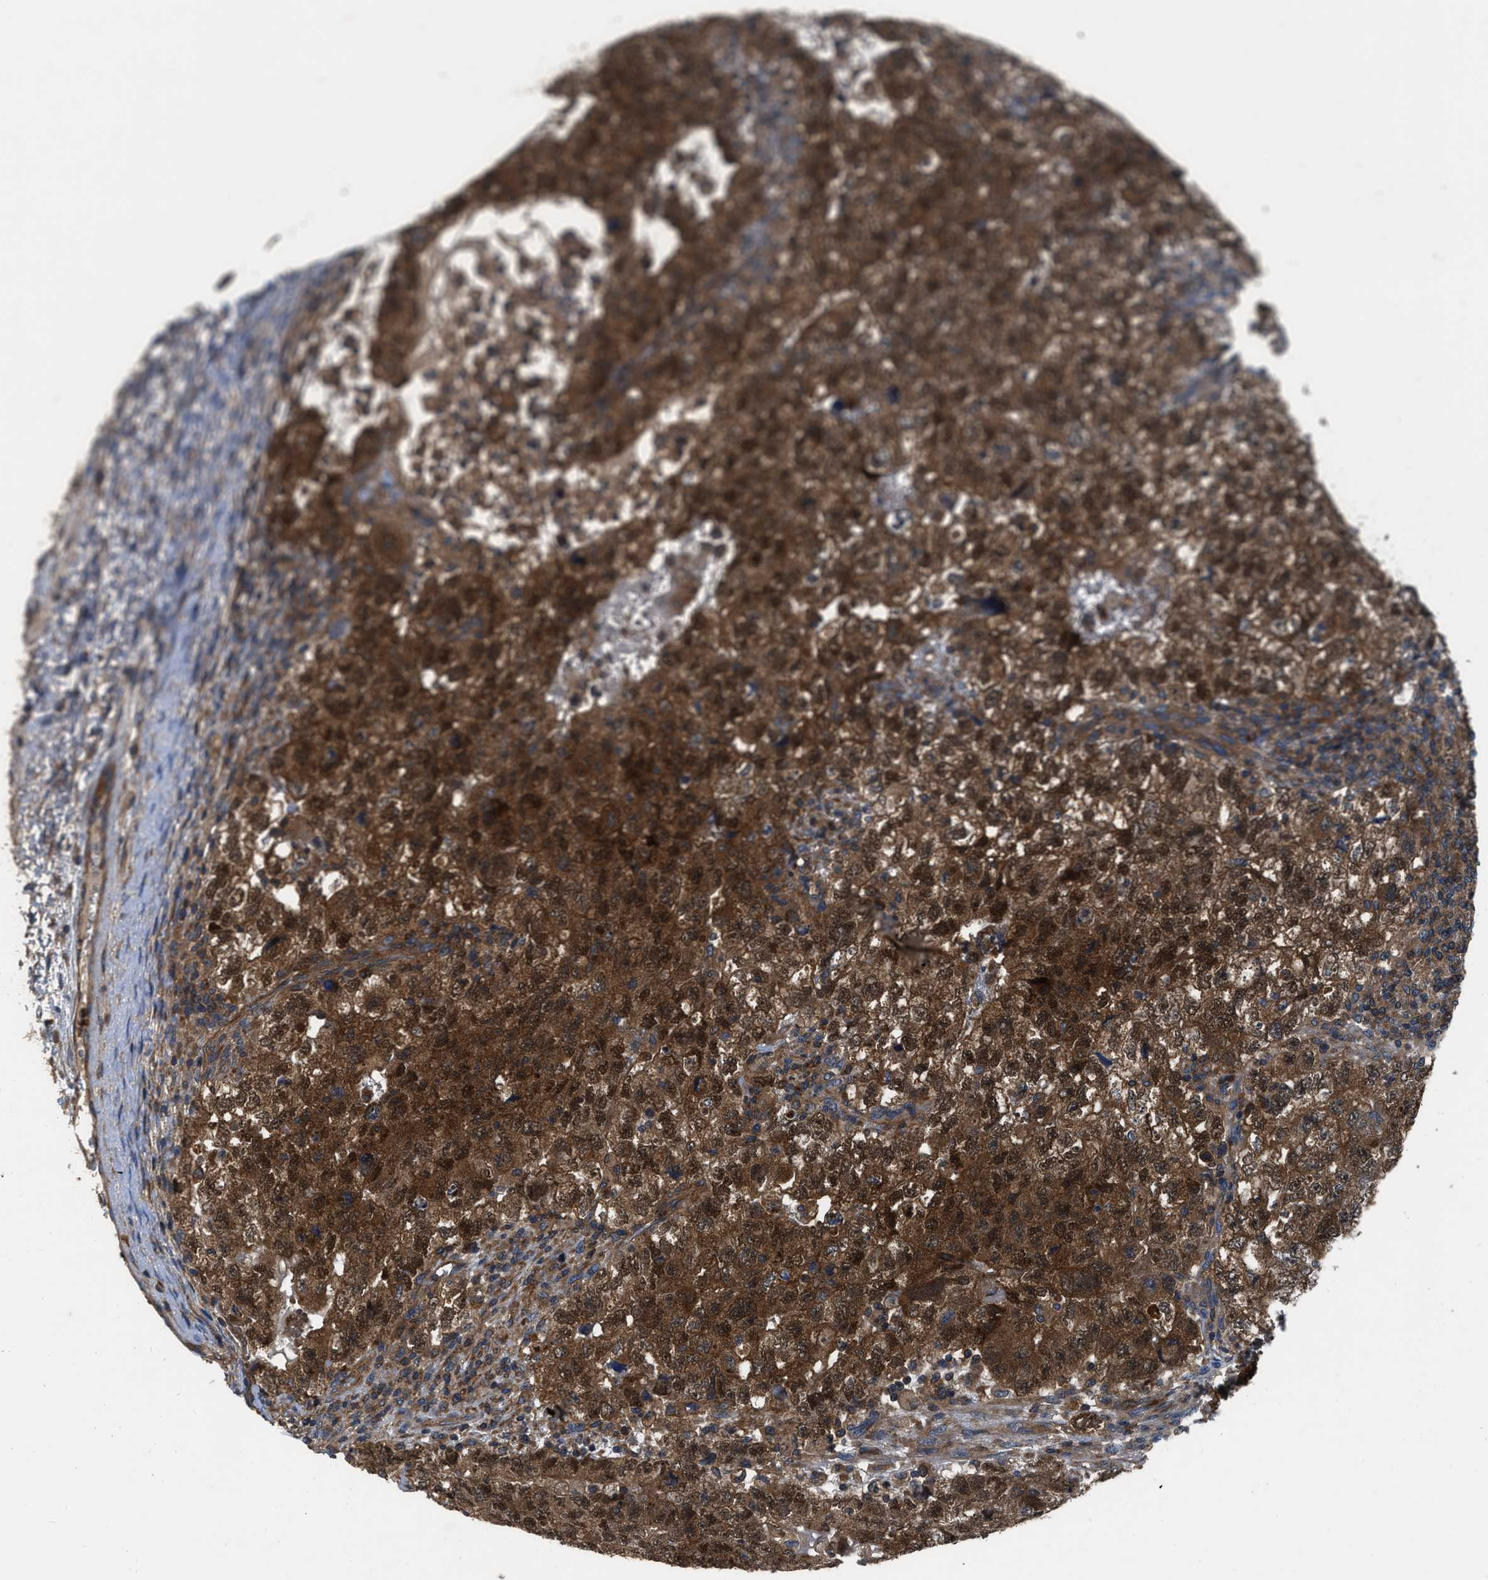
{"staining": {"intensity": "strong", "quantity": ">75%", "location": "cytoplasmic/membranous,nuclear"}, "tissue": "testis cancer", "cell_type": "Tumor cells", "image_type": "cancer", "snomed": [{"axis": "morphology", "description": "Carcinoma, Embryonal, NOS"}, {"axis": "topography", "description": "Testis"}], "caption": "Immunohistochemistry (DAB (3,3'-diaminobenzidine)) staining of human testis cancer (embryonal carcinoma) shows strong cytoplasmic/membranous and nuclear protein expression in approximately >75% of tumor cells.", "gene": "USP25", "patient": {"sex": "male", "age": 36}}